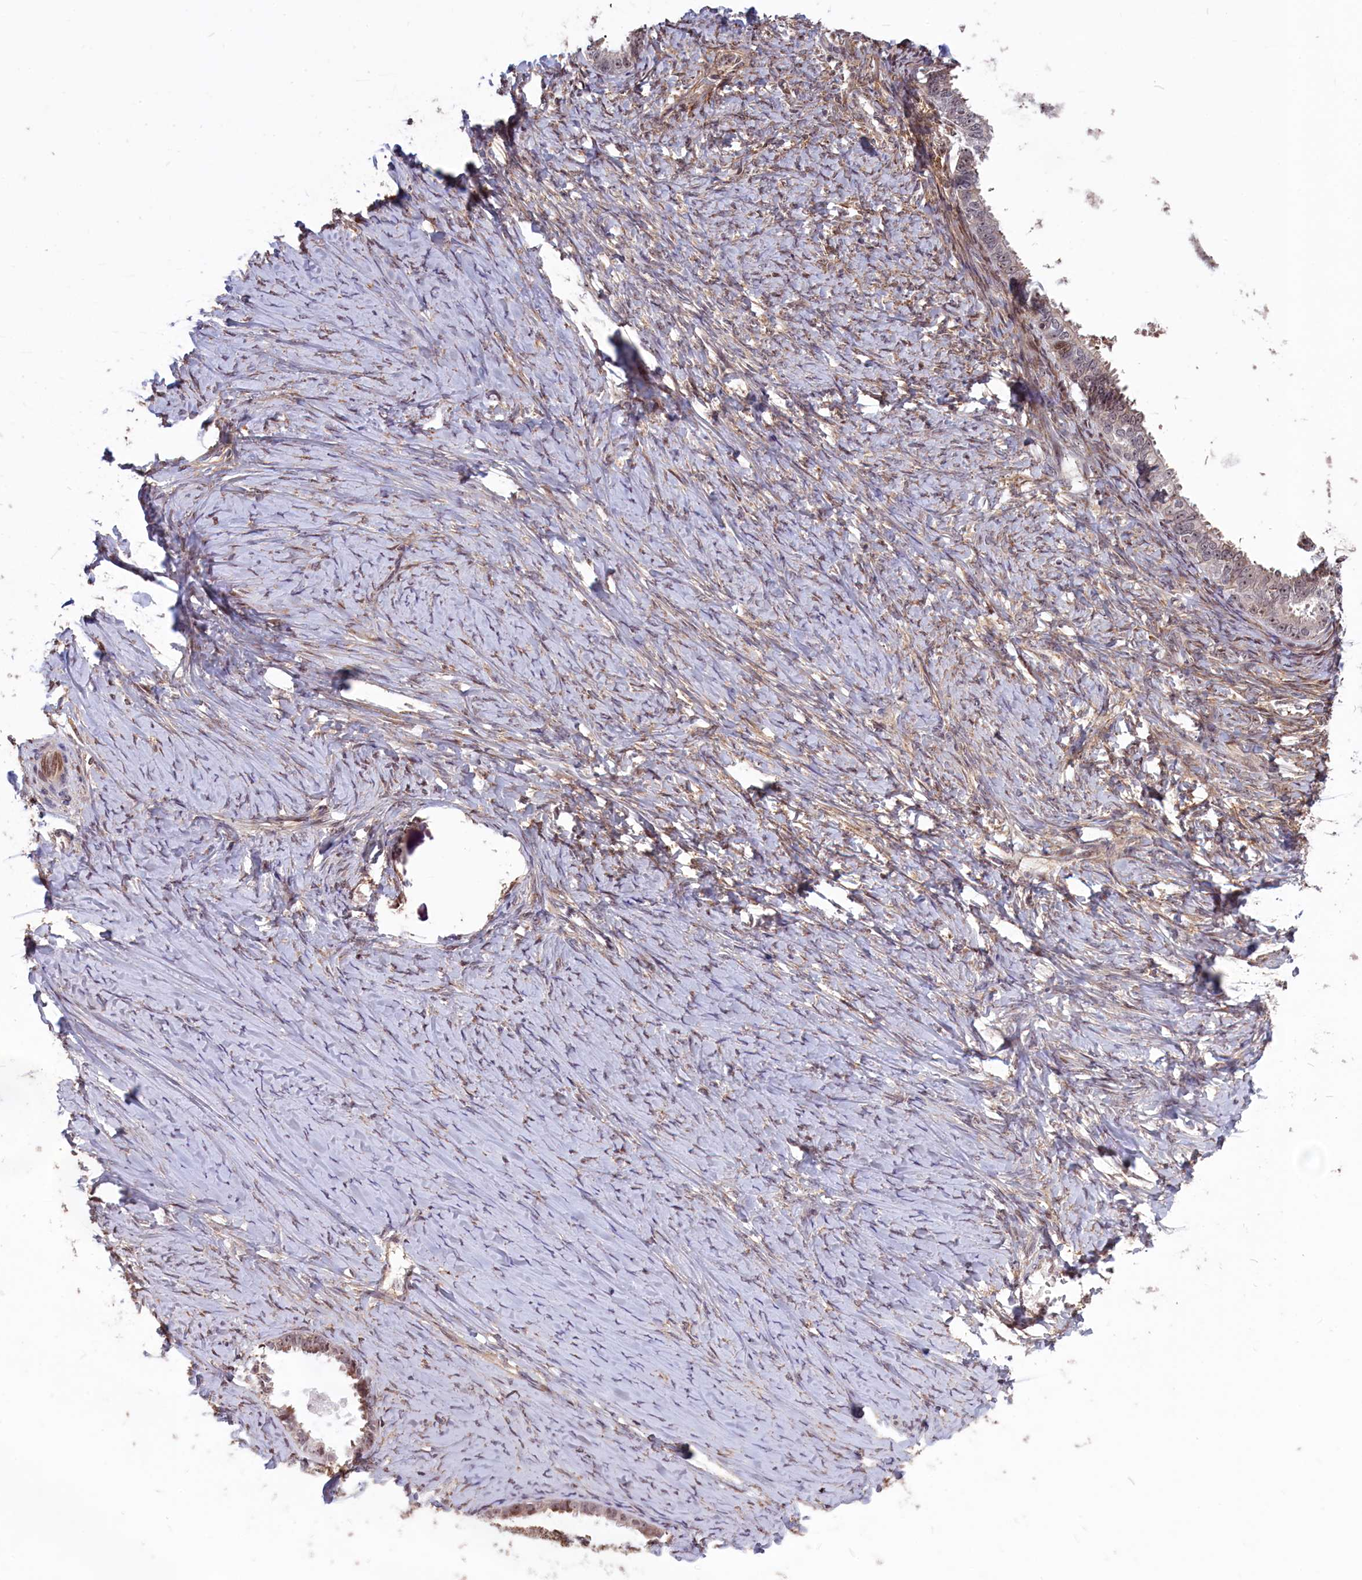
{"staining": {"intensity": "weak", "quantity": "25%-75%", "location": "nuclear"}, "tissue": "ovarian cancer", "cell_type": "Tumor cells", "image_type": "cancer", "snomed": [{"axis": "morphology", "description": "Cystadenocarcinoma, serous, NOS"}, {"axis": "topography", "description": "Ovary"}], "caption": "Ovarian cancer stained for a protein (brown) reveals weak nuclear positive expression in approximately 25%-75% of tumor cells.", "gene": "SHFL", "patient": {"sex": "female", "age": 79}}